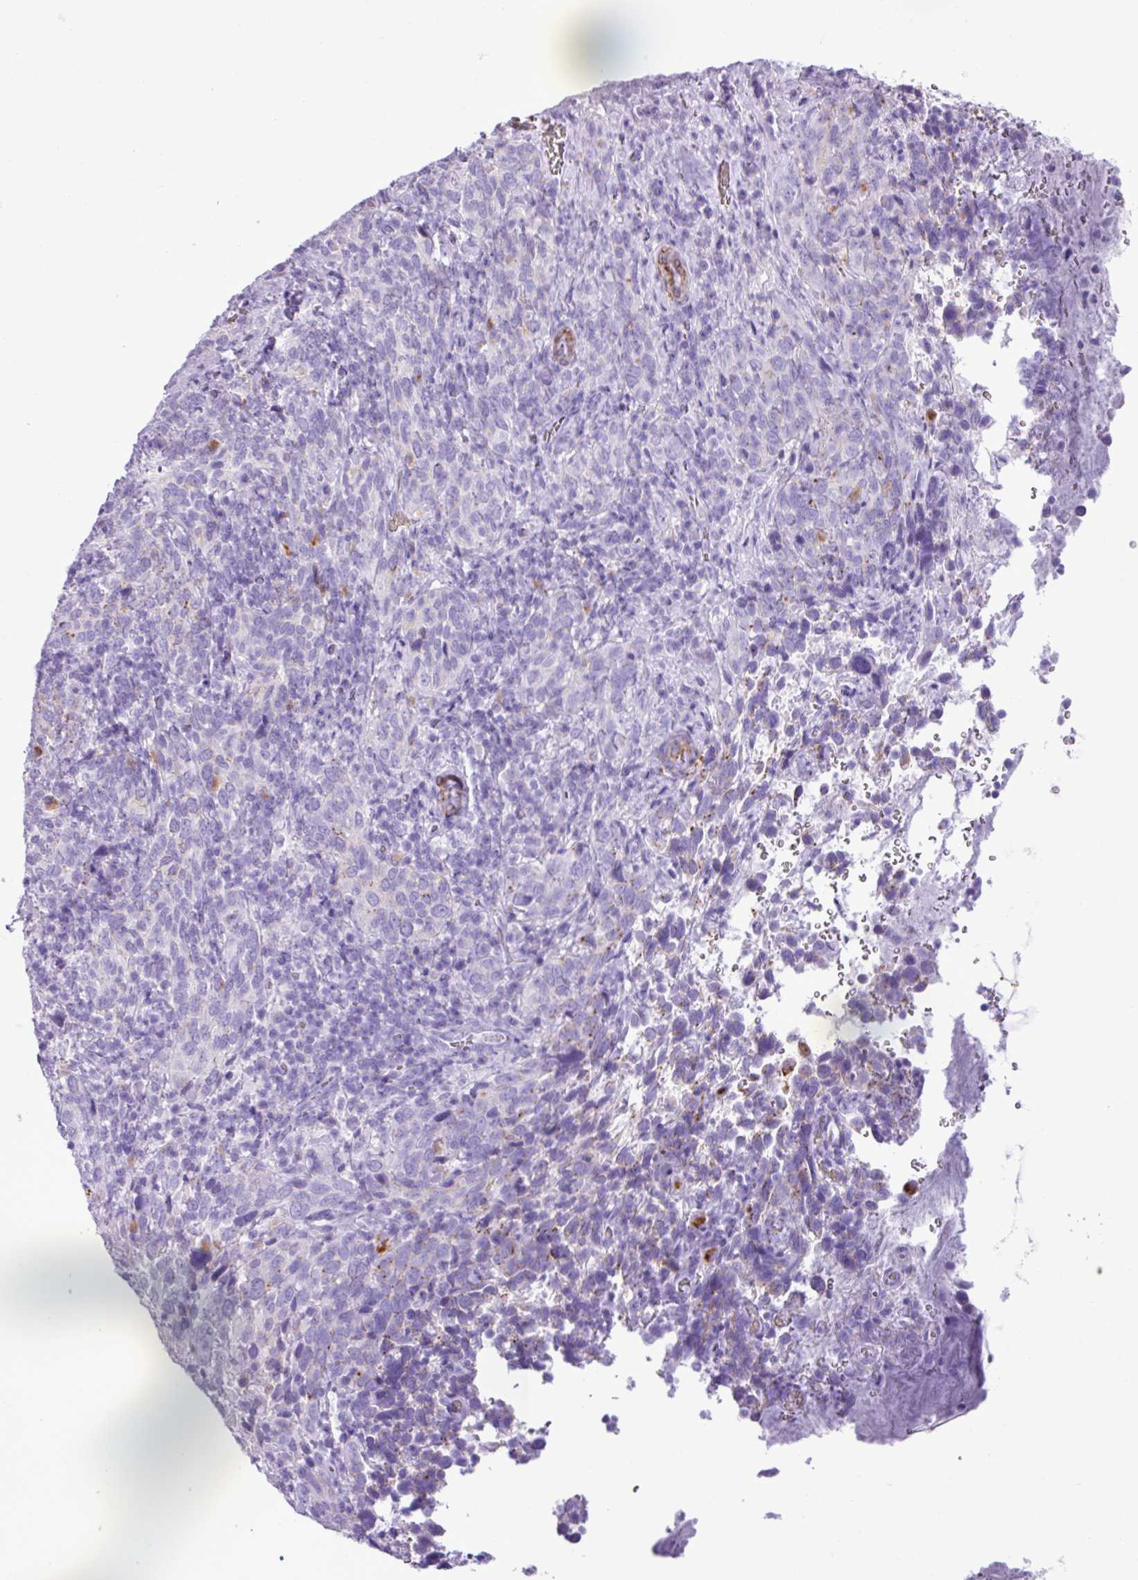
{"staining": {"intensity": "negative", "quantity": "none", "location": "none"}, "tissue": "cervical cancer", "cell_type": "Tumor cells", "image_type": "cancer", "snomed": [{"axis": "morphology", "description": "Squamous cell carcinoma, NOS"}, {"axis": "topography", "description": "Cervix"}], "caption": "Immunohistochemistry (IHC) photomicrograph of cervical cancer stained for a protein (brown), which displays no positivity in tumor cells.", "gene": "ZSCAN5A", "patient": {"sex": "female", "age": 51}}